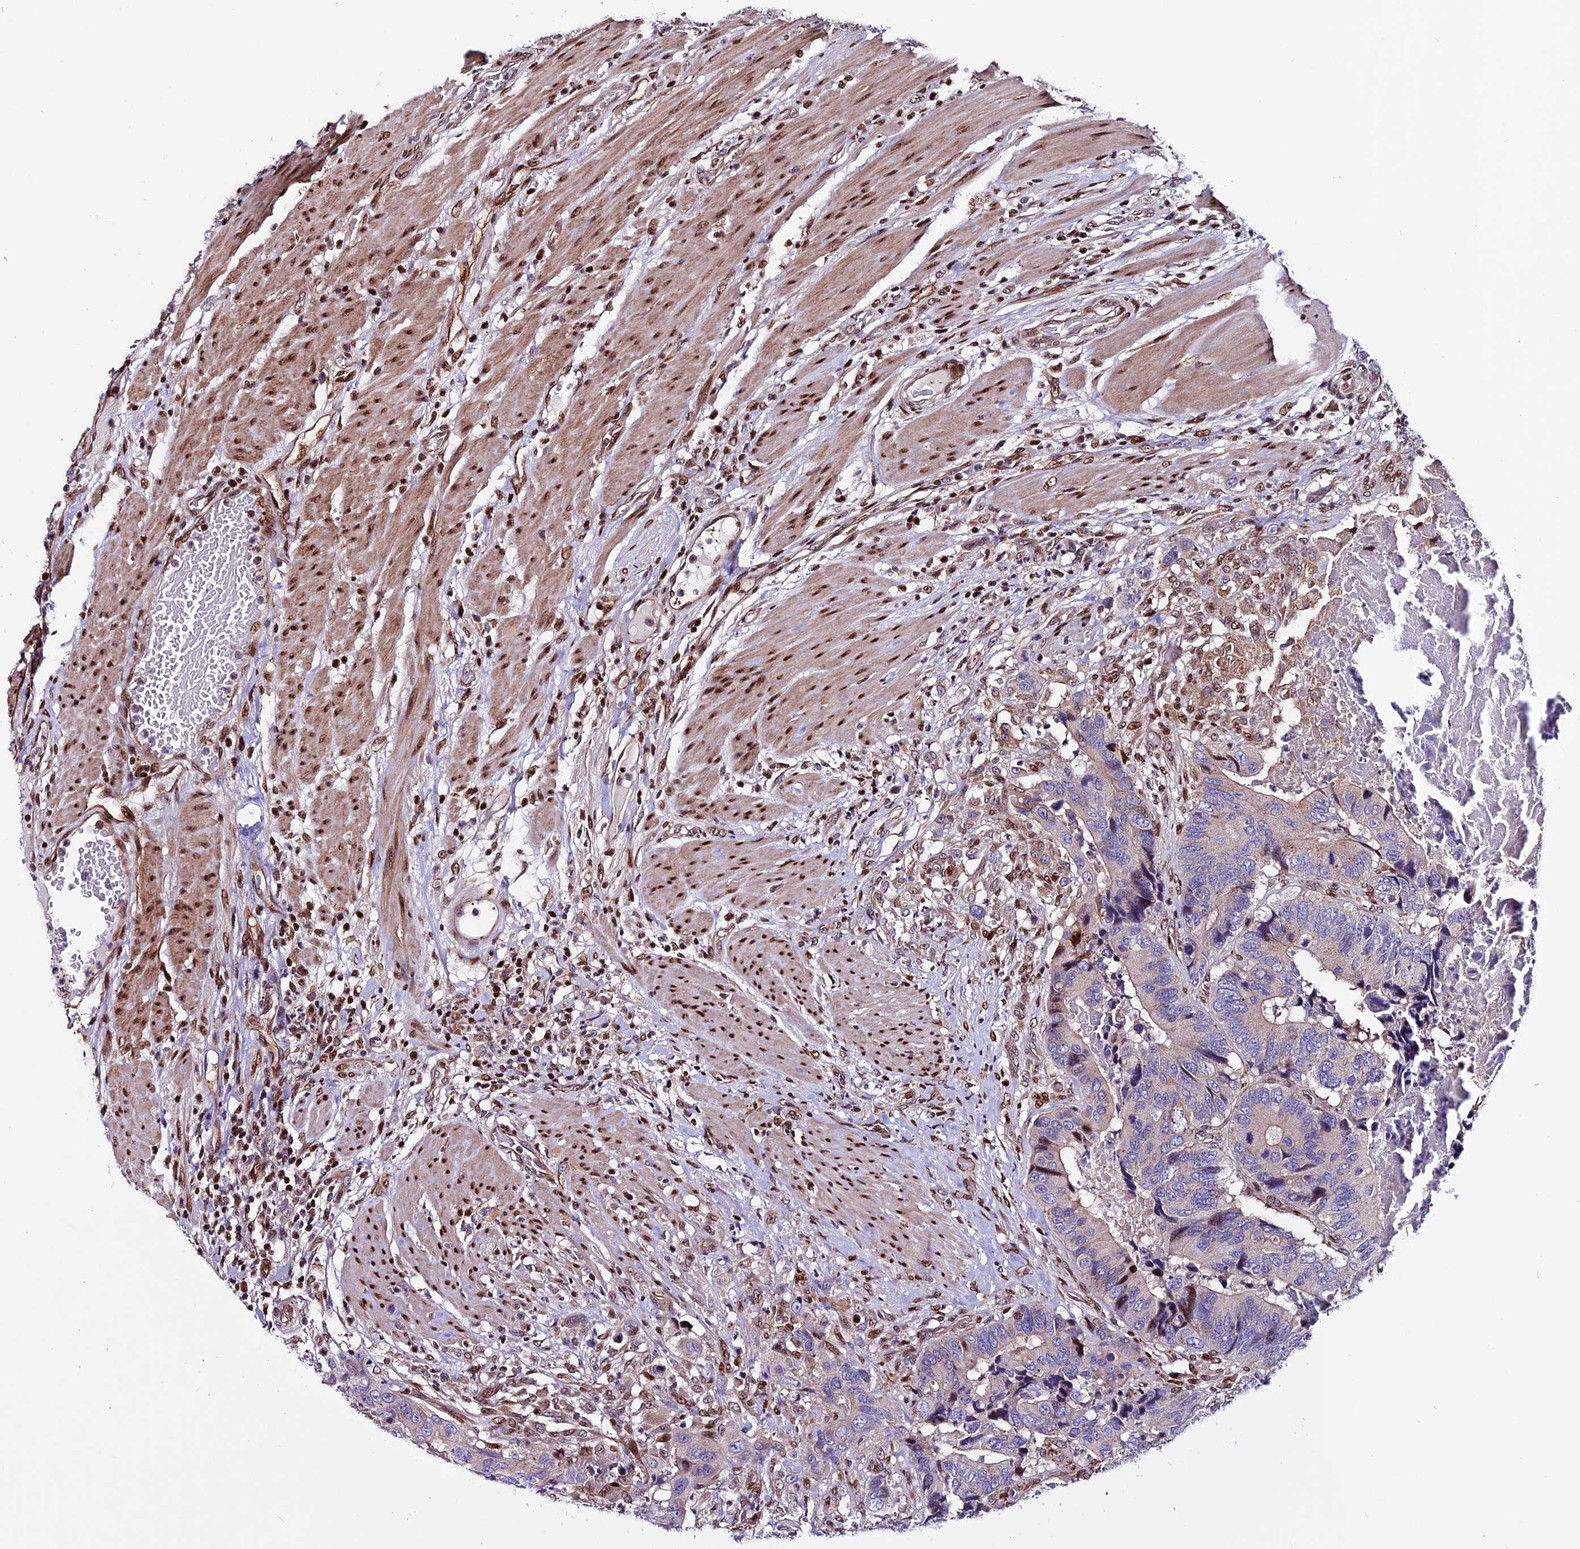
{"staining": {"intensity": "negative", "quantity": "none", "location": "none"}, "tissue": "colorectal cancer", "cell_type": "Tumor cells", "image_type": "cancer", "snomed": [{"axis": "morphology", "description": "Adenocarcinoma, NOS"}, {"axis": "topography", "description": "Colon"}], "caption": "Tumor cells are negative for protein expression in human colorectal cancer (adenocarcinoma).", "gene": "RINL", "patient": {"sex": "male", "age": 84}}